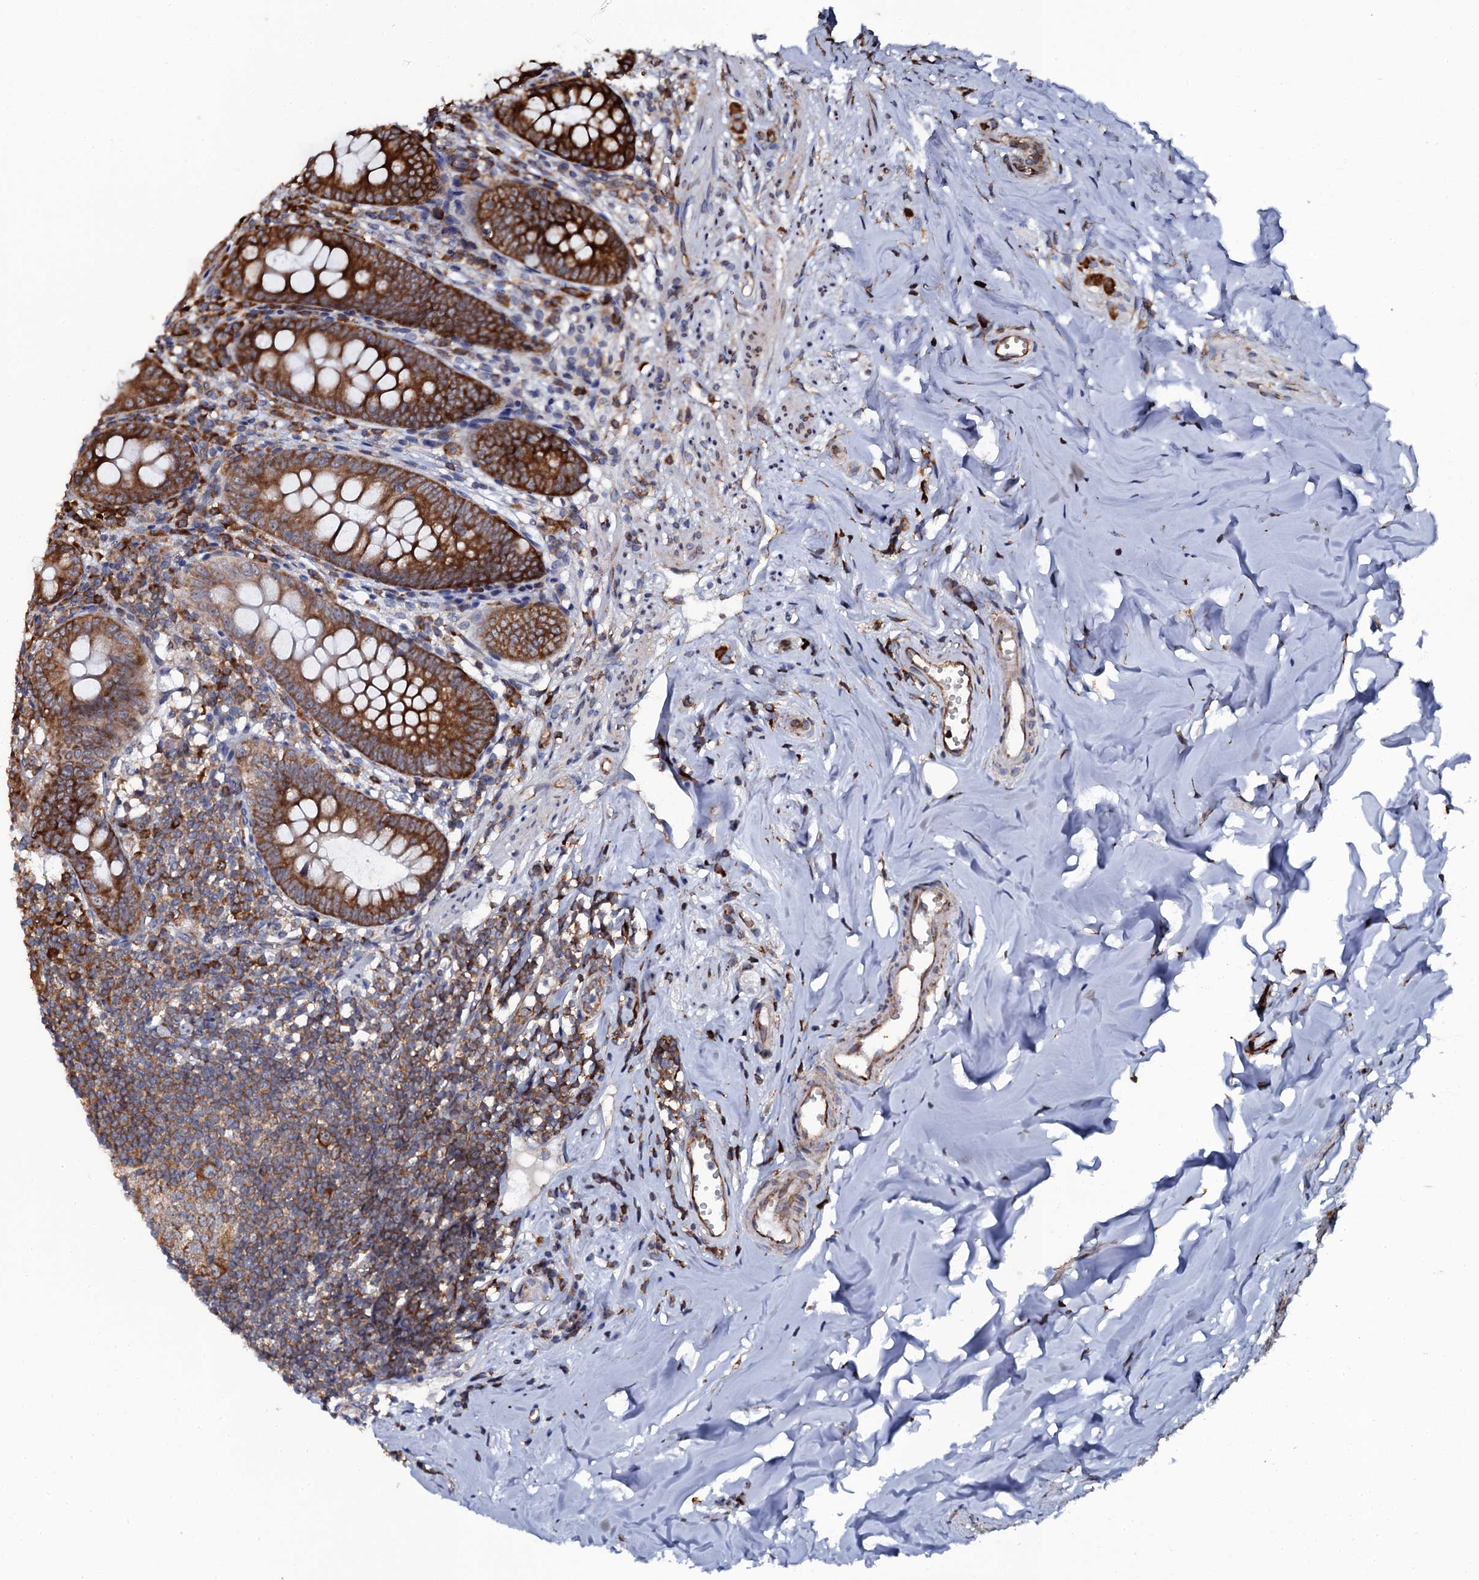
{"staining": {"intensity": "strong", "quantity": ">75%", "location": "cytoplasmic/membranous"}, "tissue": "appendix", "cell_type": "Glandular cells", "image_type": "normal", "snomed": [{"axis": "morphology", "description": "Normal tissue, NOS"}, {"axis": "topography", "description": "Appendix"}], "caption": "IHC staining of normal appendix, which exhibits high levels of strong cytoplasmic/membranous positivity in approximately >75% of glandular cells indicating strong cytoplasmic/membranous protein staining. The staining was performed using DAB (3,3'-diaminobenzidine) (brown) for protein detection and nuclei were counterstained in hematoxylin (blue).", "gene": "SPTY2D1", "patient": {"sex": "female", "age": 51}}